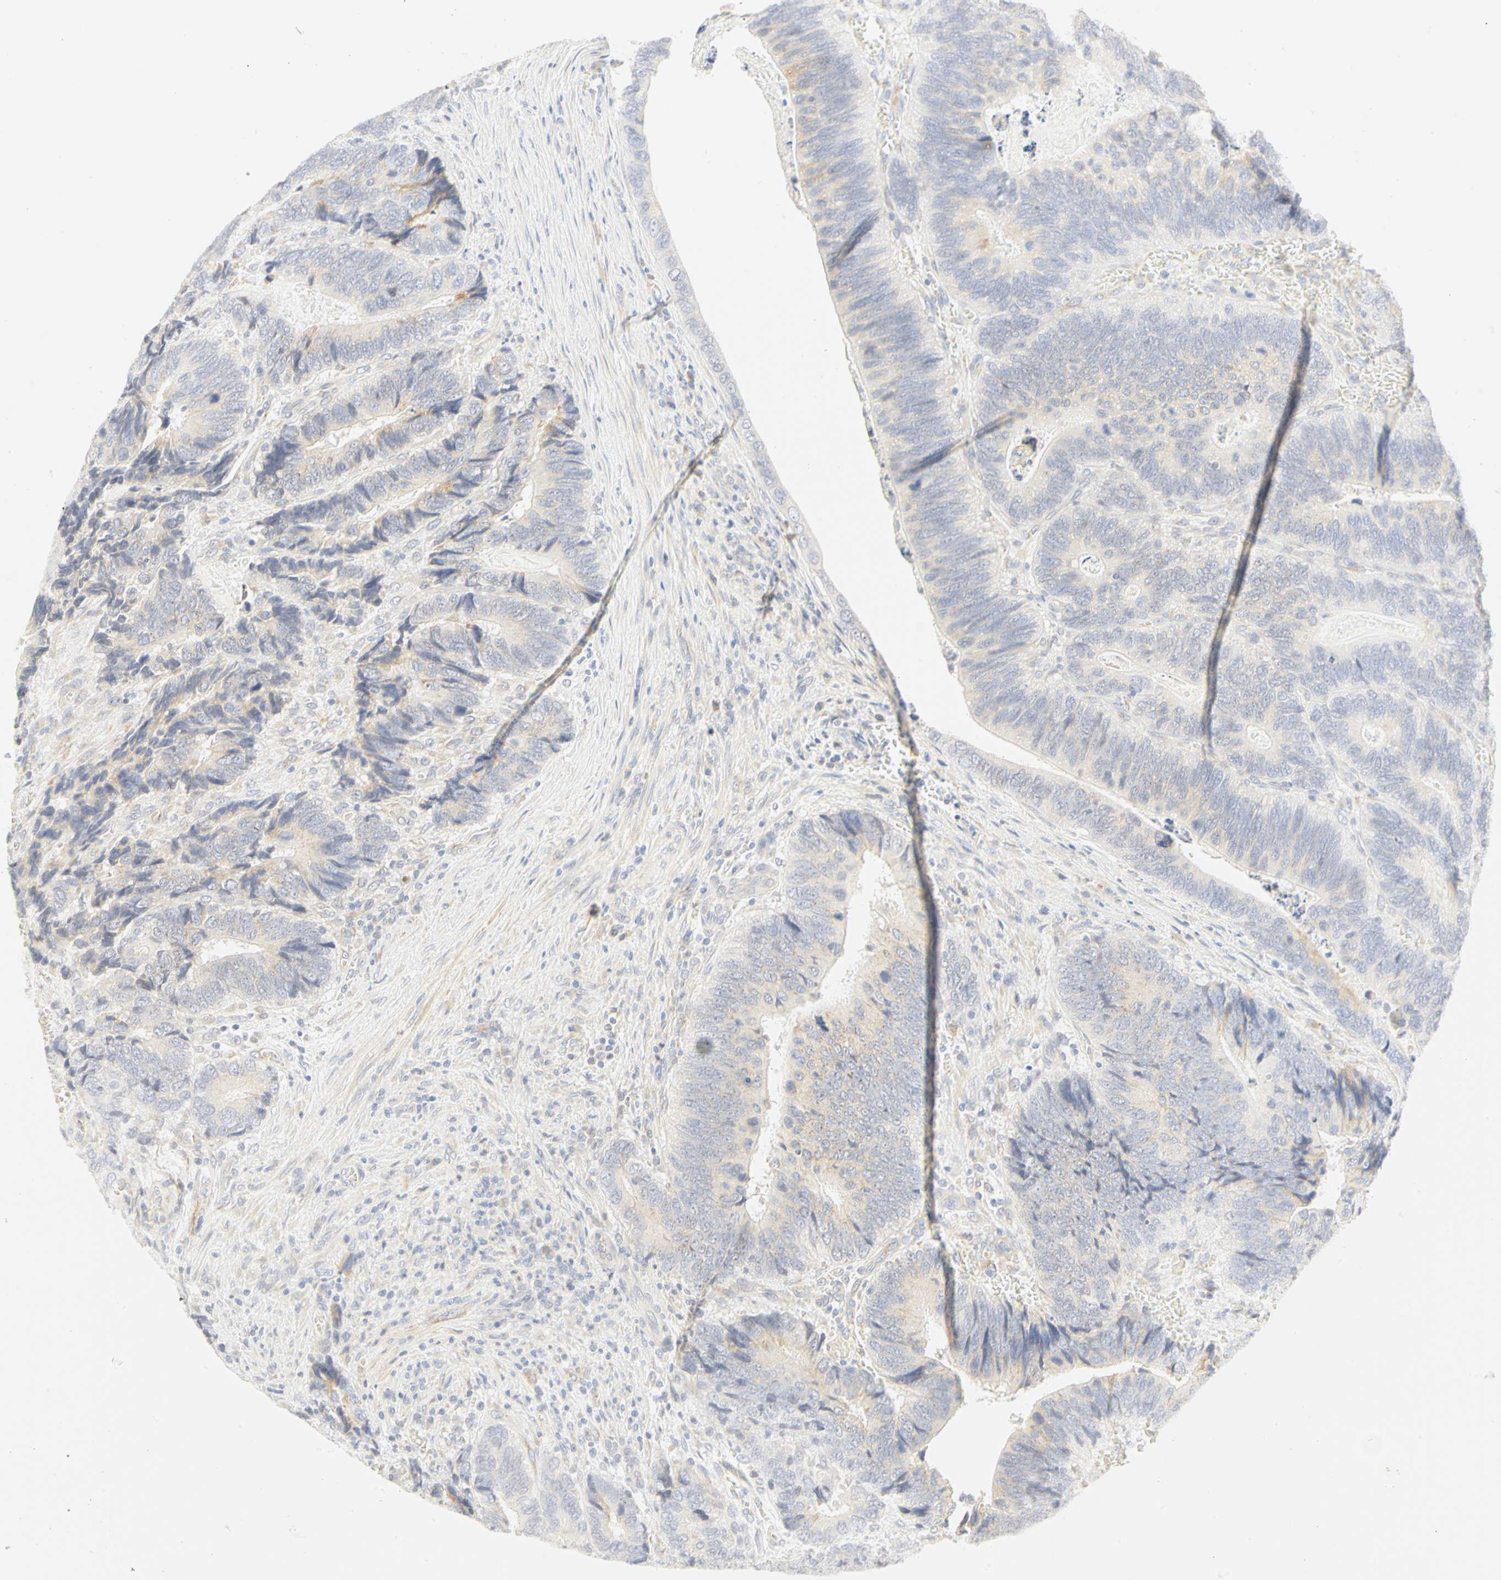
{"staining": {"intensity": "weak", "quantity": ">75%", "location": "cytoplasmic/membranous"}, "tissue": "colorectal cancer", "cell_type": "Tumor cells", "image_type": "cancer", "snomed": [{"axis": "morphology", "description": "Adenocarcinoma, NOS"}, {"axis": "topography", "description": "Colon"}], "caption": "Tumor cells display weak cytoplasmic/membranous positivity in approximately >75% of cells in colorectal adenocarcinoma.", "gene": "GNRH2", "patient": {"sex": "male", "age": 72}}